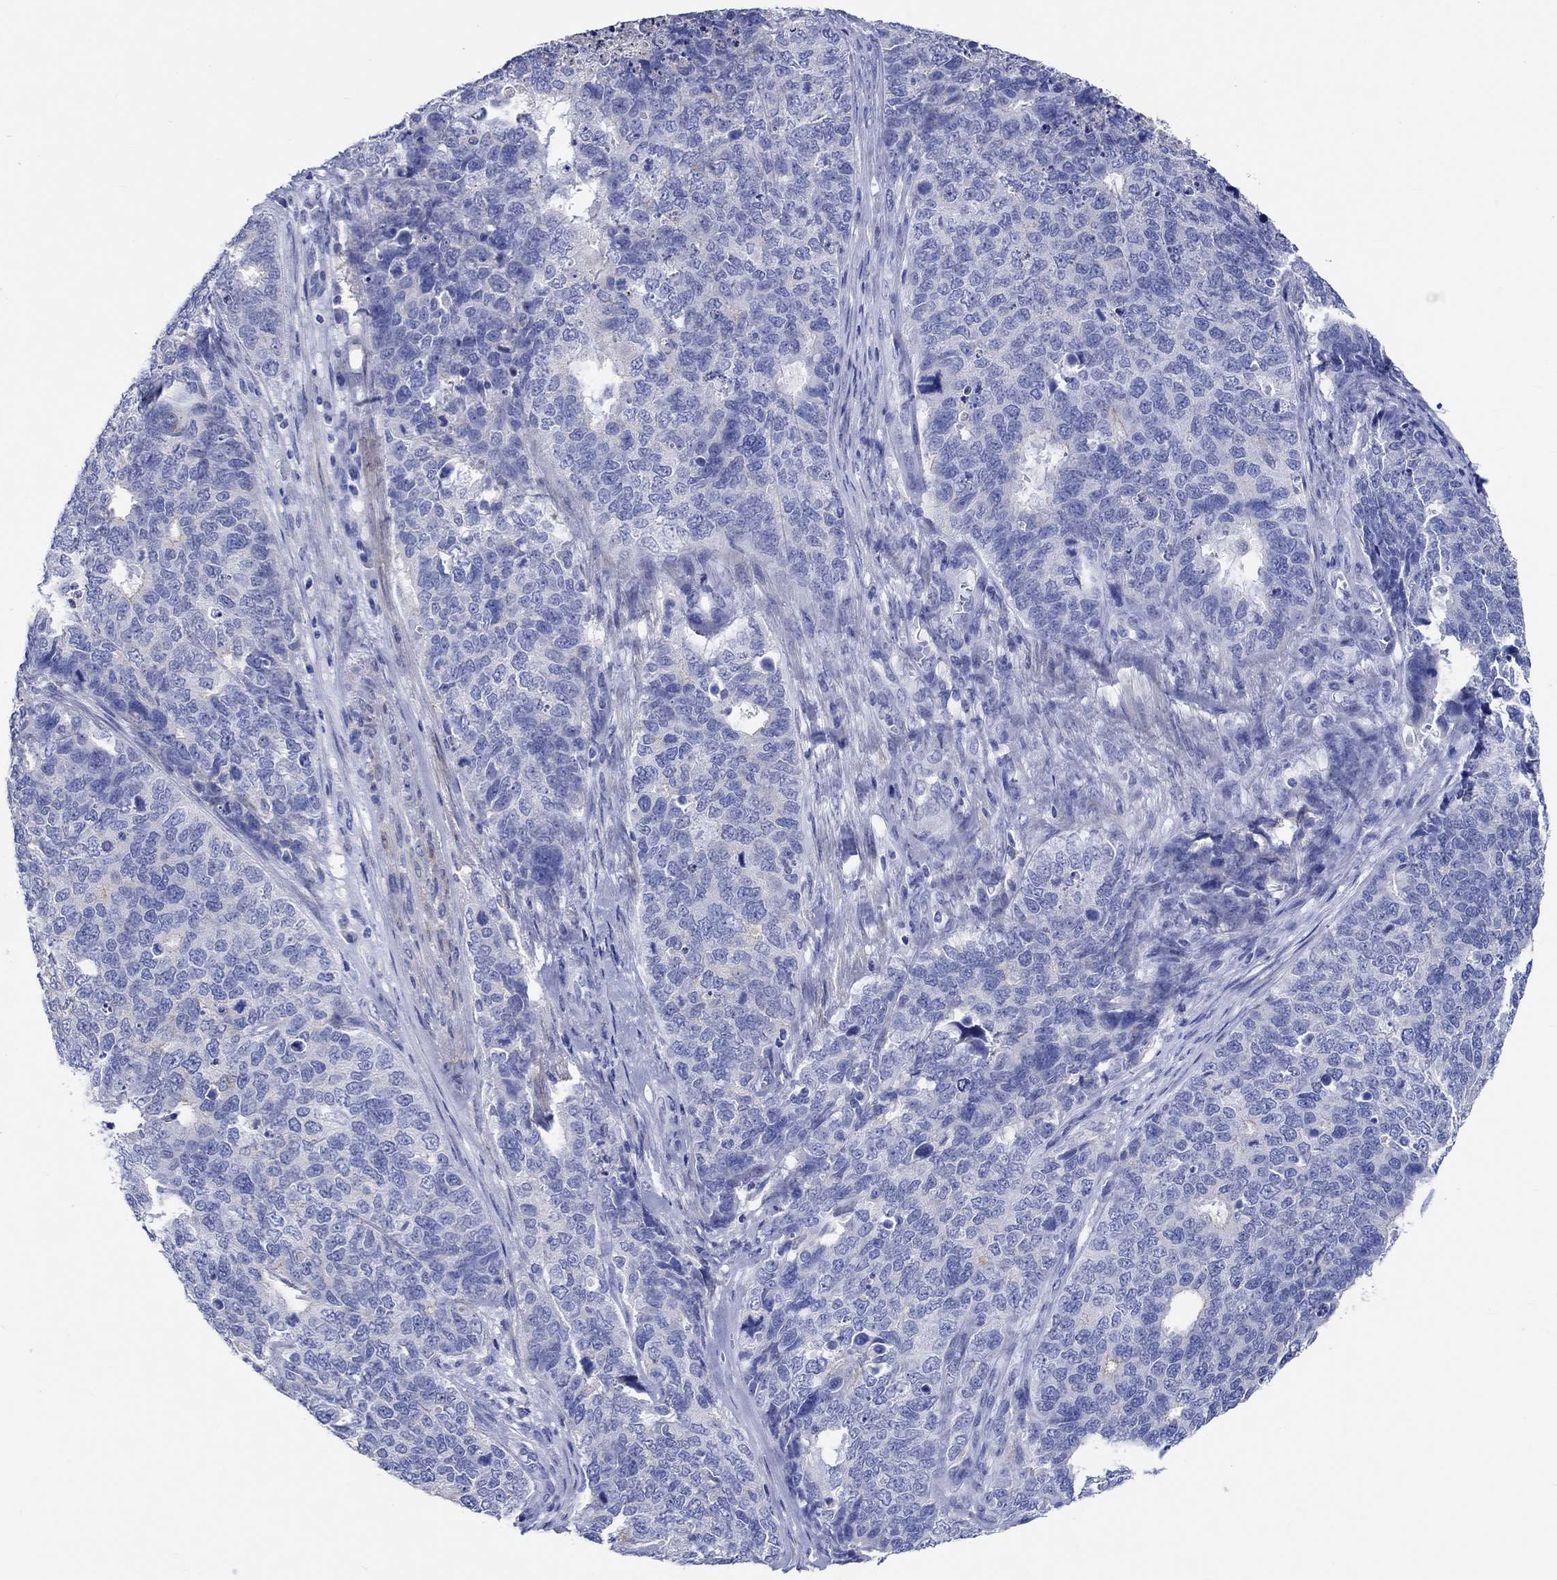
{"staining": {"intensity": "negative", "quantity": "none", "location": "none"}, "tissue": "cervical cancer", "cell_type": "Tumor cells", "image_type": "cancer", "snomed": [{"axis": "morphology", "description": "Squamous cell carcinoma, NOS"}, {"axis": "topography", "description": "Cervix"}], "caption": "This is a micrograph of IHC staining of squamous cell carcinoma (cervical), which shows no expression in tumor cells.", "gene": "SHISA4", "patient": {"sex": "female", "age": 63}}